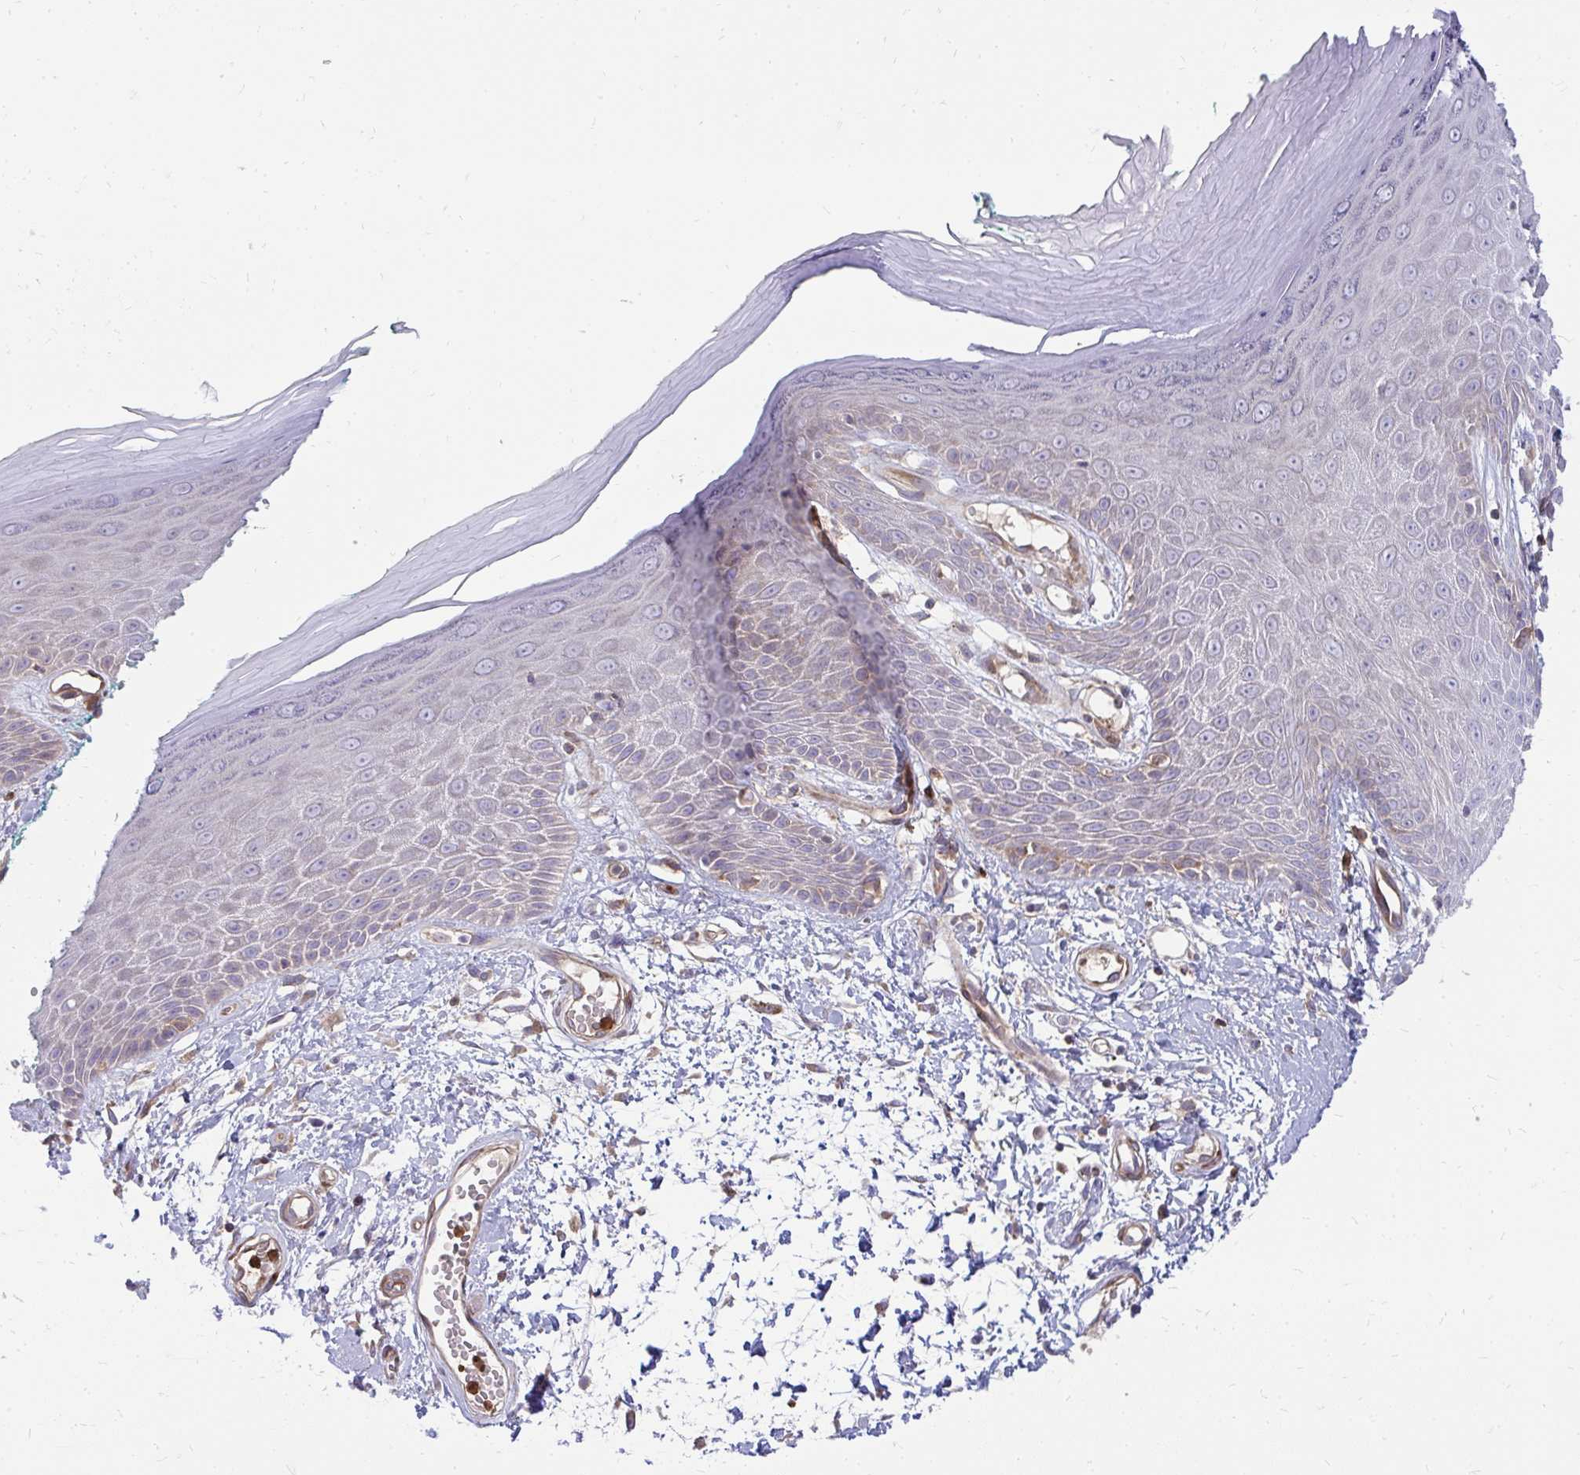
{"staining": {"intensity": "negative", "quantity": "none", "location": "none"}, "tissue": "skin", "cell_type": "Epidermal cells", "image_type": "normal", "snomed": [{"axis": "morphology", "description": "Normal tissue, NOS"}, {"axis": "topography", "description": "Anal"}, {"axis": "topography", "description": "Peripheral nerve tissue"}], "caption": "The photomicrograph shows no significant expression in epidermal cells of skin.", "gene": "ASAP1", "patient": {"sex": "male", "age": 78}}